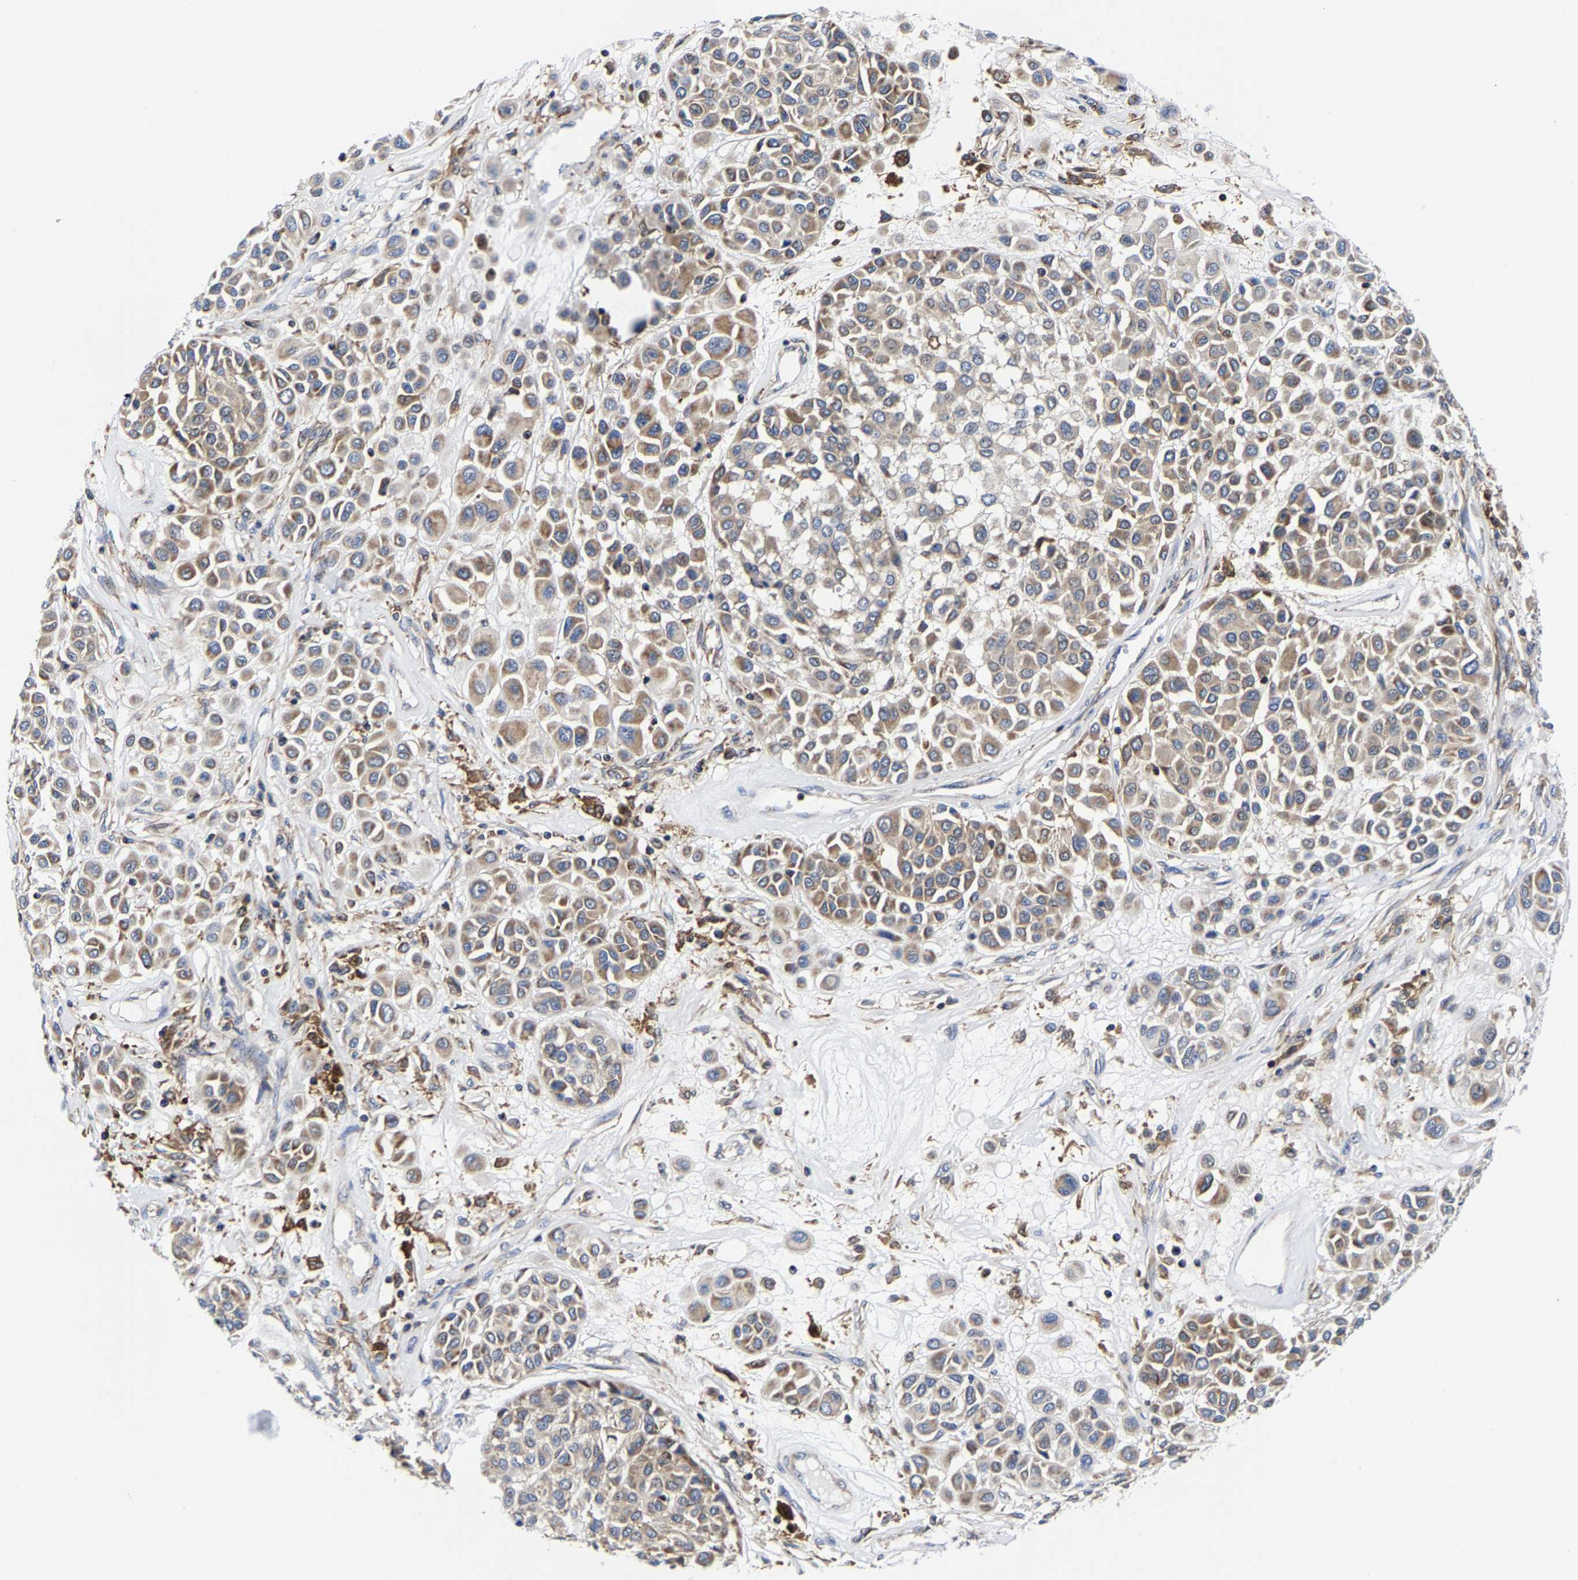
{"staining": {"intensity": "weak", "quantity": "25%-75%", "location": "cytoplasmic/membranous"}, "tissue": "melanoma", "cell_type": "Tumor cells", "image_type": "cancer", "snomed": [{"axis": "morphology", "description": "Malignant melanoma, Metastatic site"}, {"axis": "topography", "description": "Soft tissue"}], "caption": "Brown immunohistochemical staining in human melanoma reveals weak cytoplasmic/membranous positivity in about 25%-75% of tumor cells.", "gene": "PFKFB3", "patient": {"sex": "male", "age": 41}}